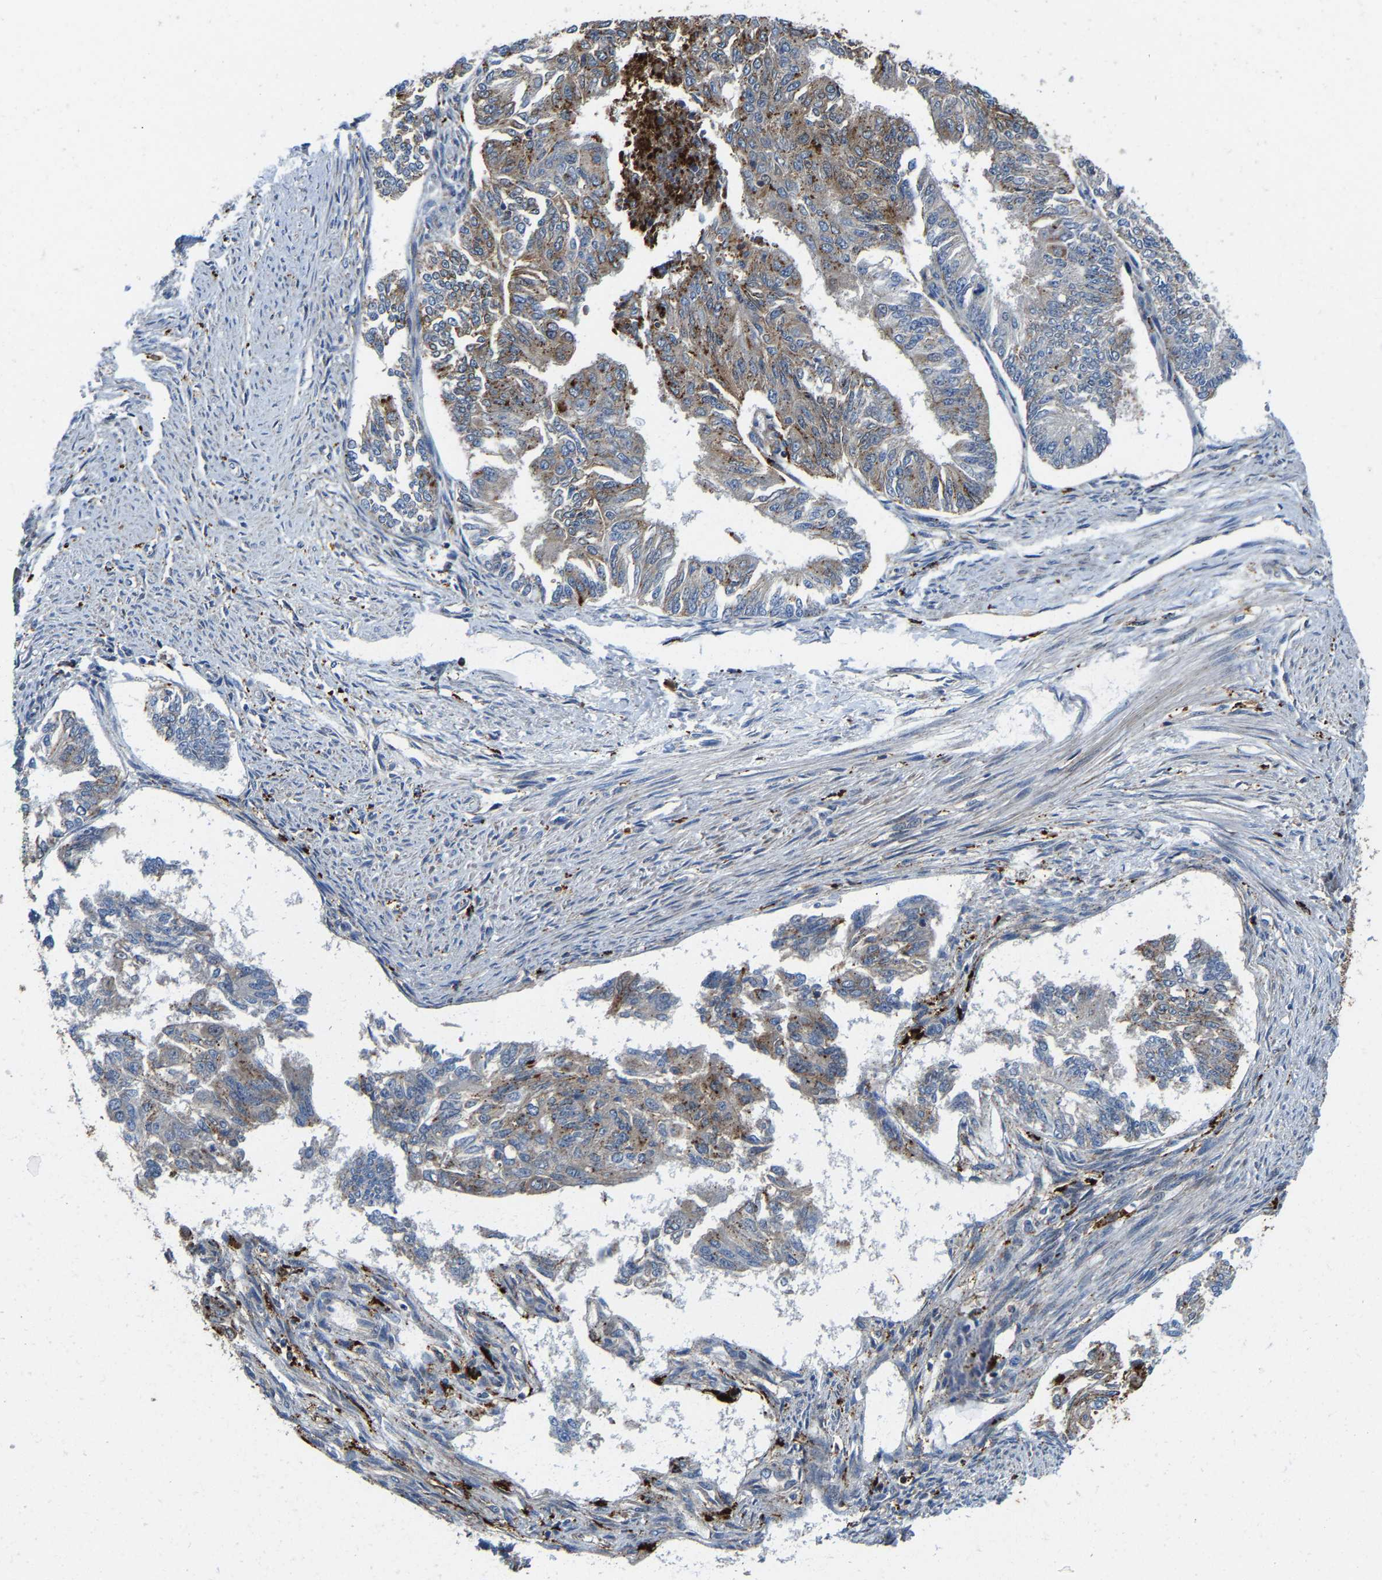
{"staining": {"intensity": "moderate", "quantity": "<25%", "location": "cytoplasmic/membranous"}, "tissue": "endometrial cancer", "cell_type": "Tumor cells", "image_type": "cancer", "snomed": [{"axis": "morphology", "description": "Adenocarcinoma, NOS"}, {"axis": "topography", "description": "Endometrium"}], "caption": "High-power microscopy captured an IHC image of endometrial cancer, revealing moderate cytoplasmic/membranous staining in approximately <25% of tumor cells.", "gene": "DPP7", "patient": {"sex": "female", "age": 32}}